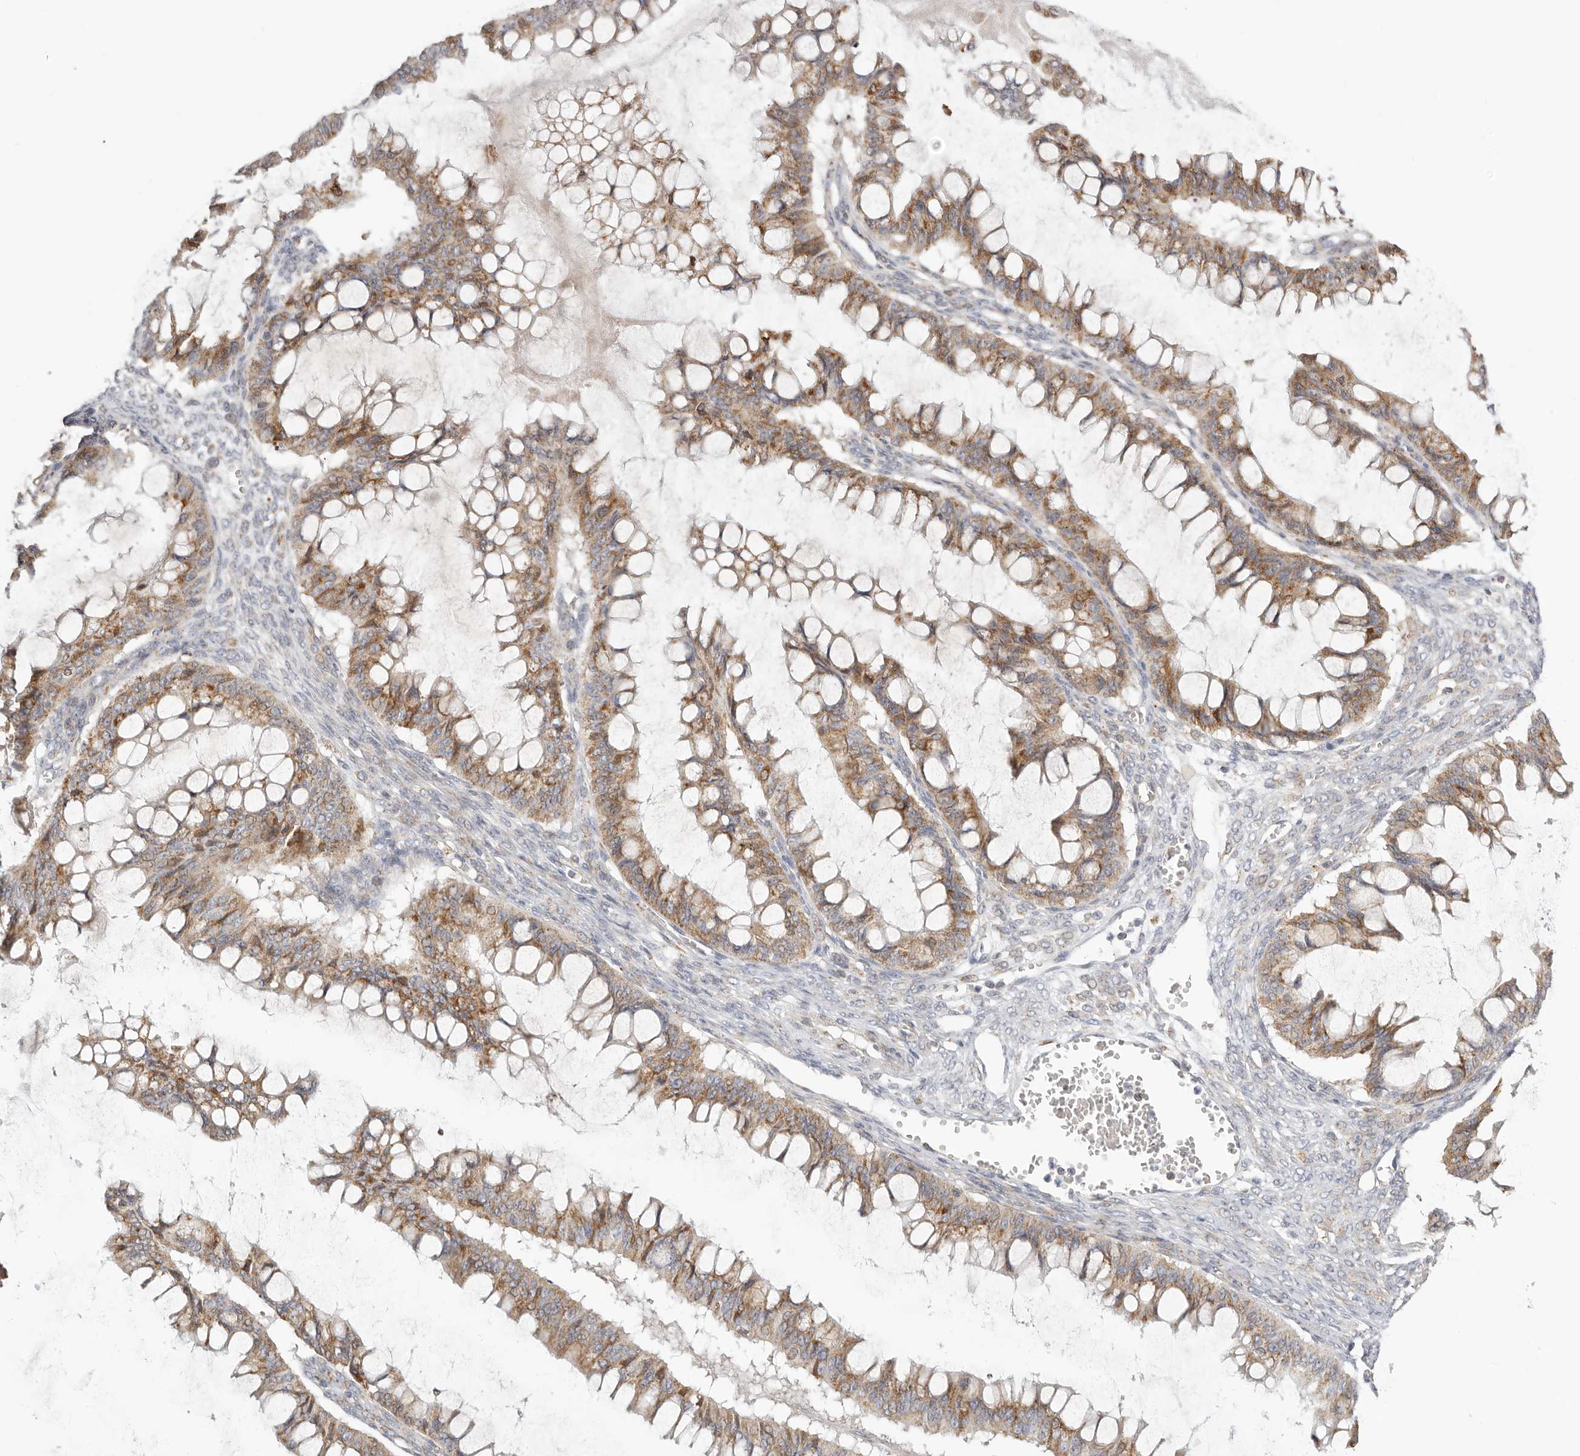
{"staining": {"intensity": "moderate", "quantity": ">75%", "location": "cytoplasmic/membranous"}, "tissue": "ovarian cancer", "cell_type": "Tumor cells", "image_type": "cancer", "snomed": [{"axis": "morphology", "description": "Cystadenocarcinoma, mucinous, NOS"}, {"axis": "topography", "description": "Ovary"}], "caption": "Immunohistochemical staining of mucinous cystadenocarcinoma (ovarian) shows moderate cytoplasmic/membranous protein staining in approximately >75% of tumor cells. (DAB (3,3'-diaminobenzidine) = brown stain, brightfield microscopy at high magnification).", "gene": "IL32", "patient": {"sex": "female", "age": 73}}